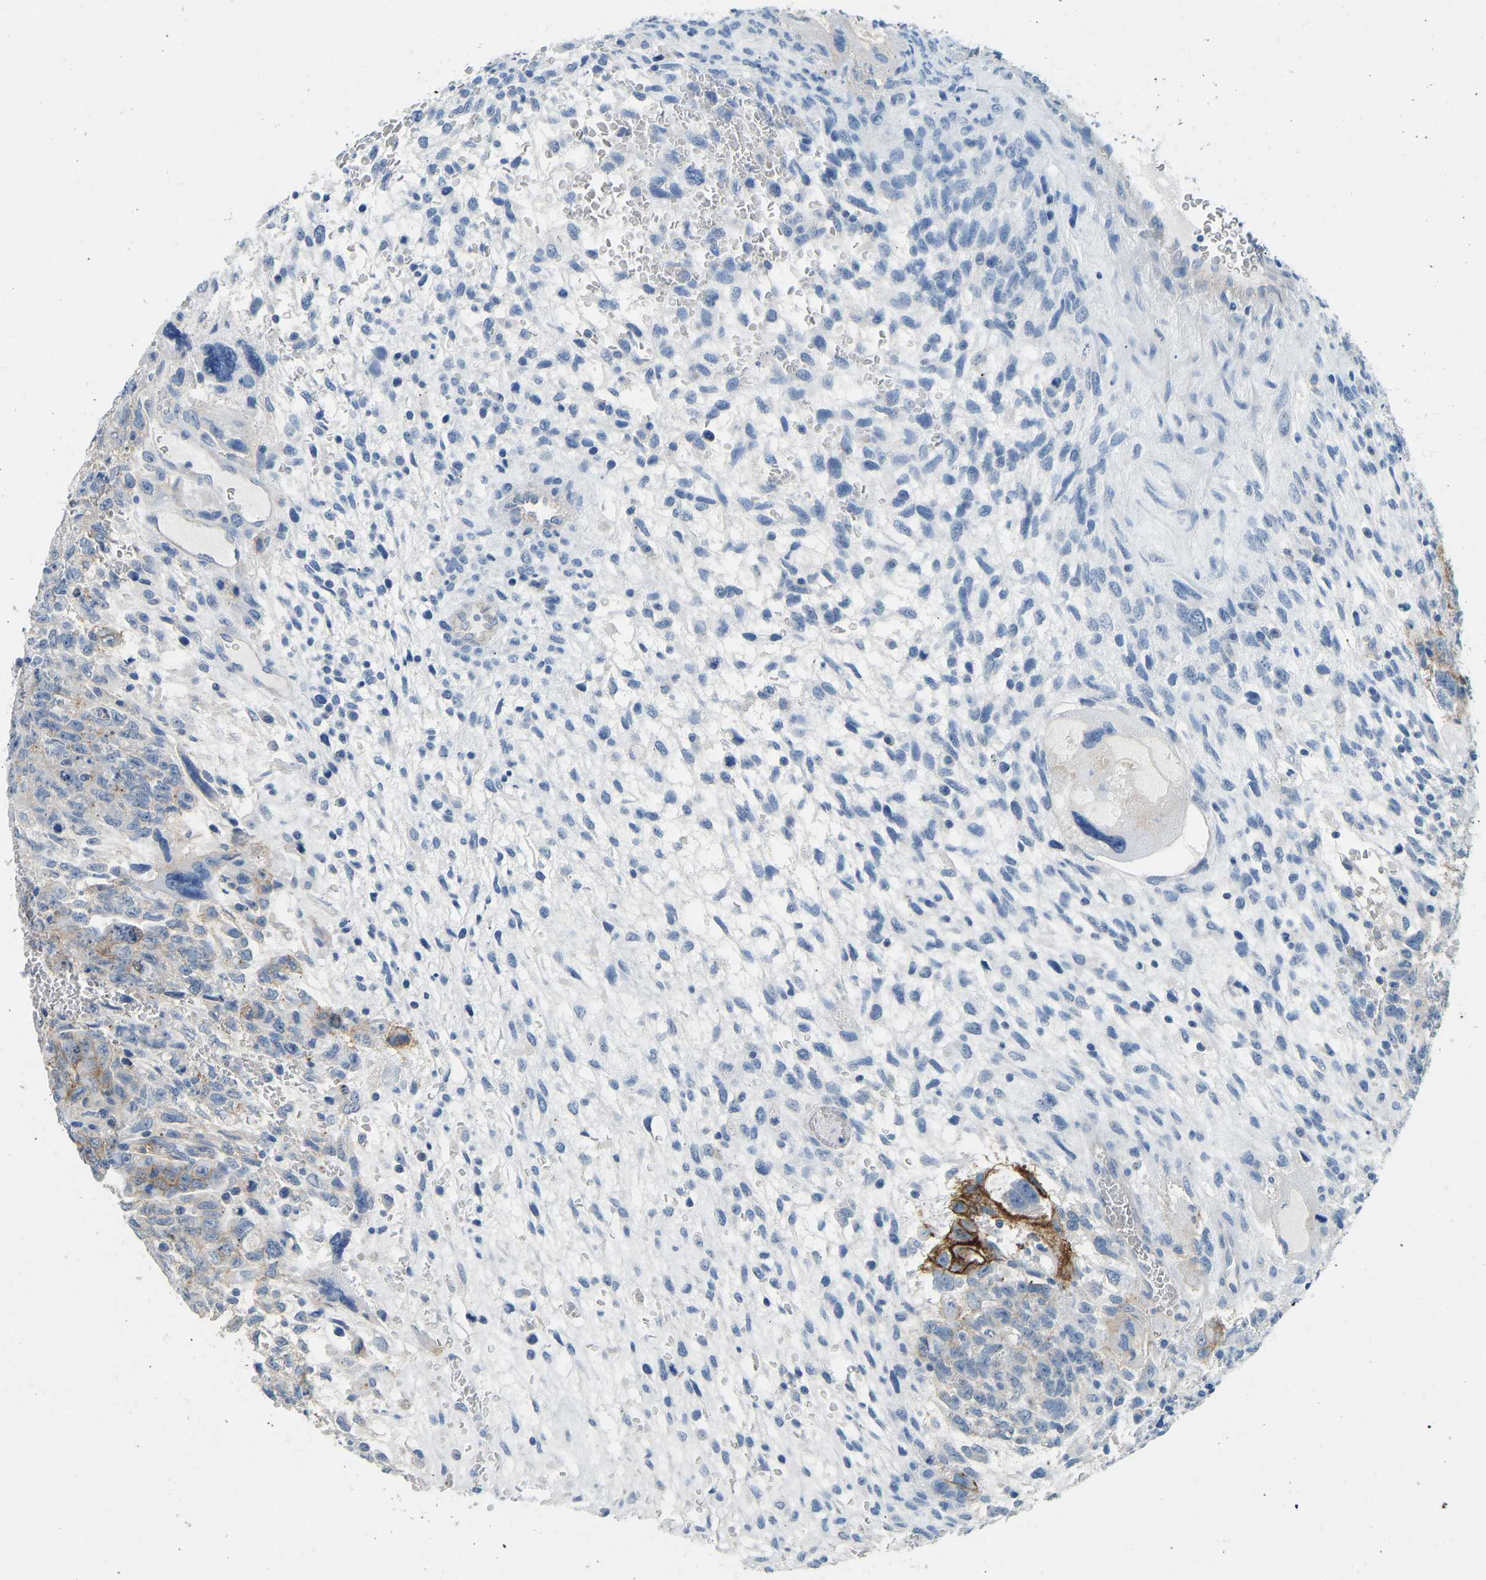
{"staining": {"intensity": "moderate", "quantity": "<25%", "location": "cytoplasmic/membranous"}, "tissue": "testis cancer", "cell_type": "Tumor cells", "image_type": "cancer", "snomed": [{"axis": "morphology", "description": "Carcinoma, Embryonal, NOS"}, {"axis": "topography", "description": "Testis"}], "caption": "There is low levels of moderate cytoplasmic/membranous staining in tumor cells of testis cancer (embryonal carcinoma), as demonstrated by immunohistochemical staining (brown color).", "gene": "ATP1A1", "patient": {"sex": "male", "age": 28}}